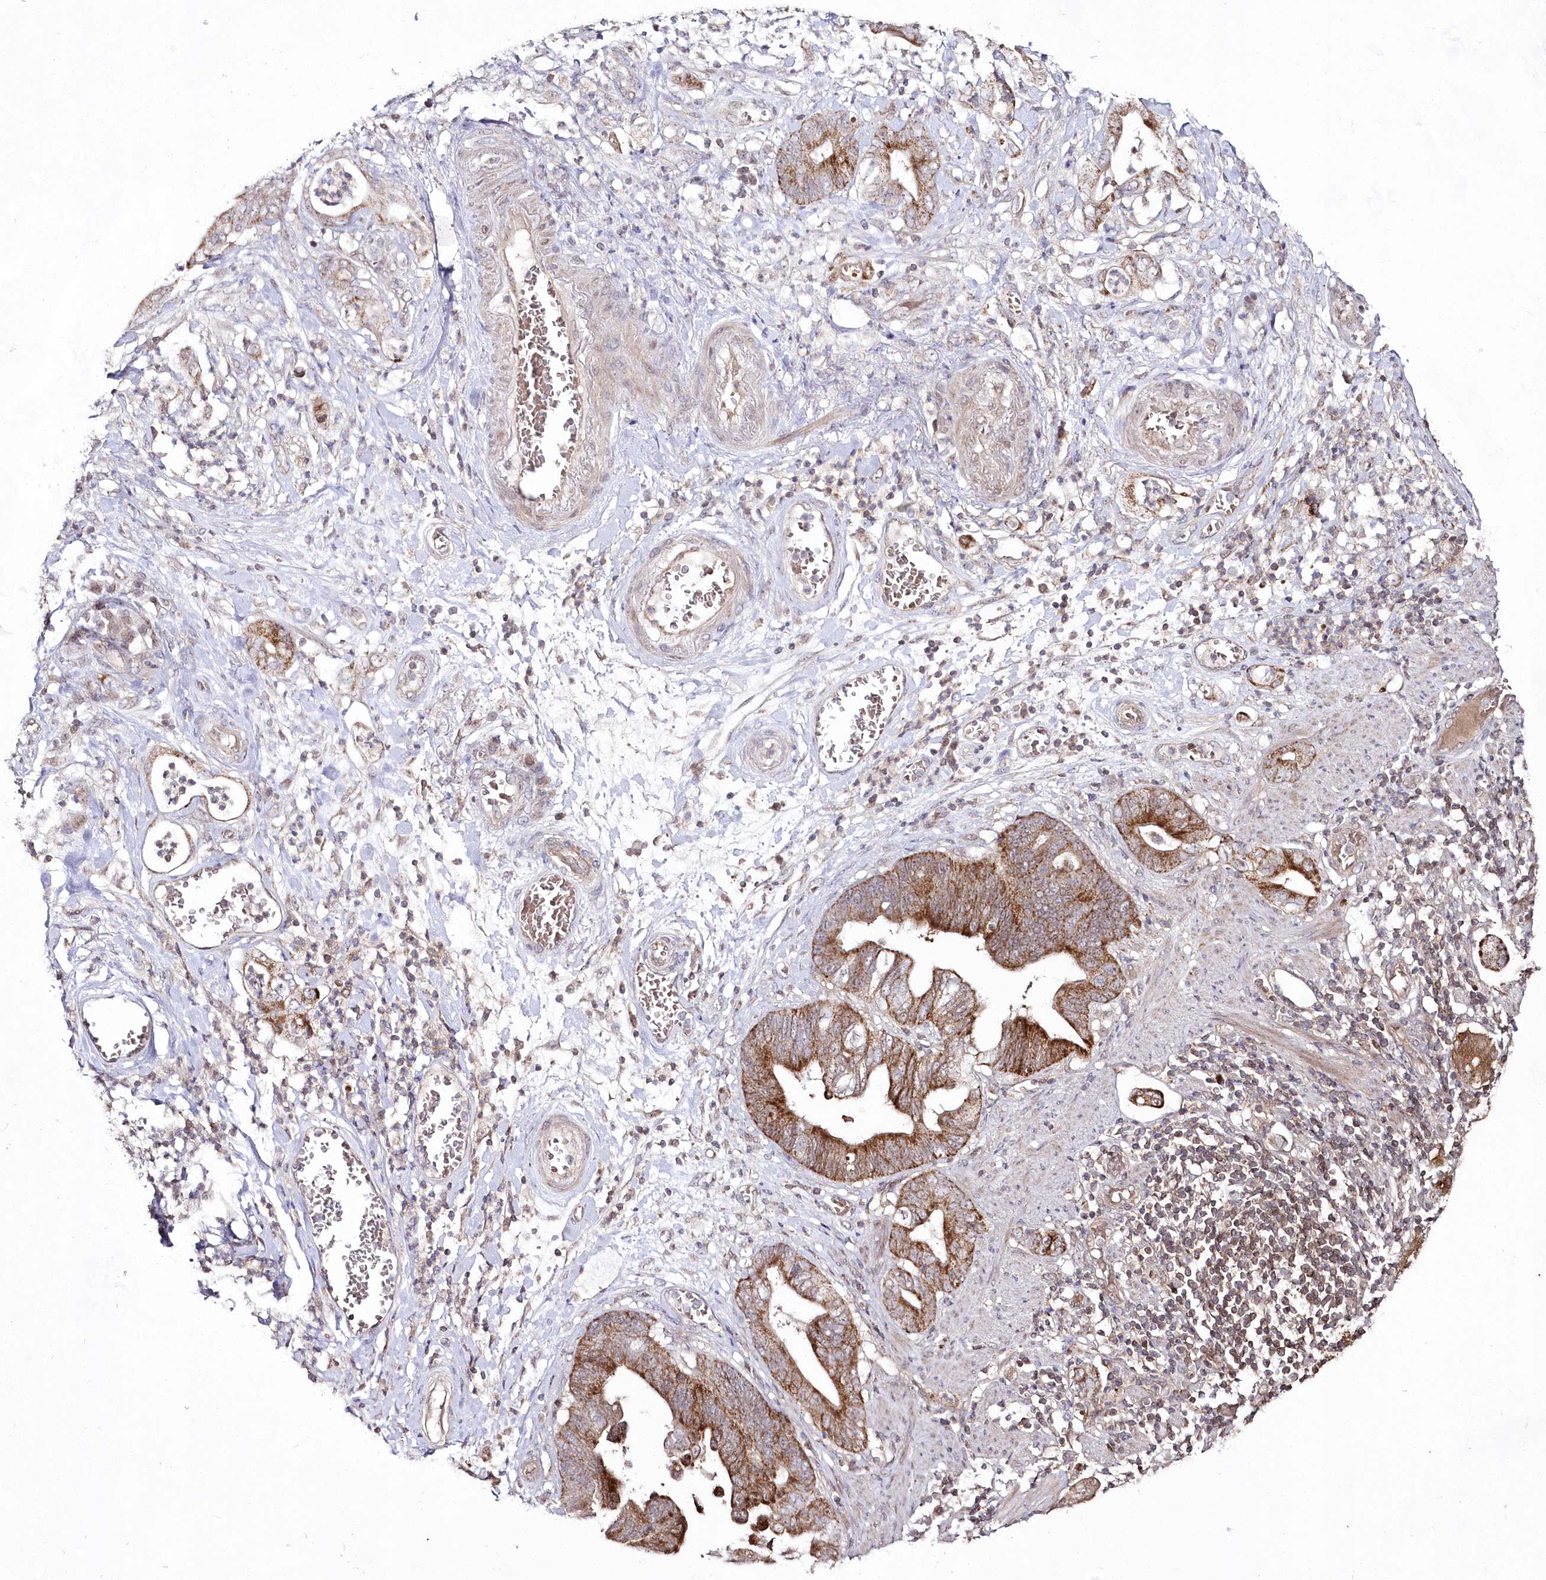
{"staining": {"intensity": "moderate", "quantity": ">75%", "location": "cytoplasmic/membranous"}, "tissue": "stomach cancer", "cell_type": "Tumor cells", "image_type": "cancer", "snomed": [{"axis": "morphology", "description": "Adenocarcinoma, NOS"}, {"axis": "topography", "description": "Stomach"}], "caption": "Brown immunohistochemical staining in stomach adenocarcinoma demonstrates moderate cytoplasmic/membranous expression in approximately >75% of tumor cells.", "gene": "IMPA1", "patient": {"sex": "female", "age": 73}}